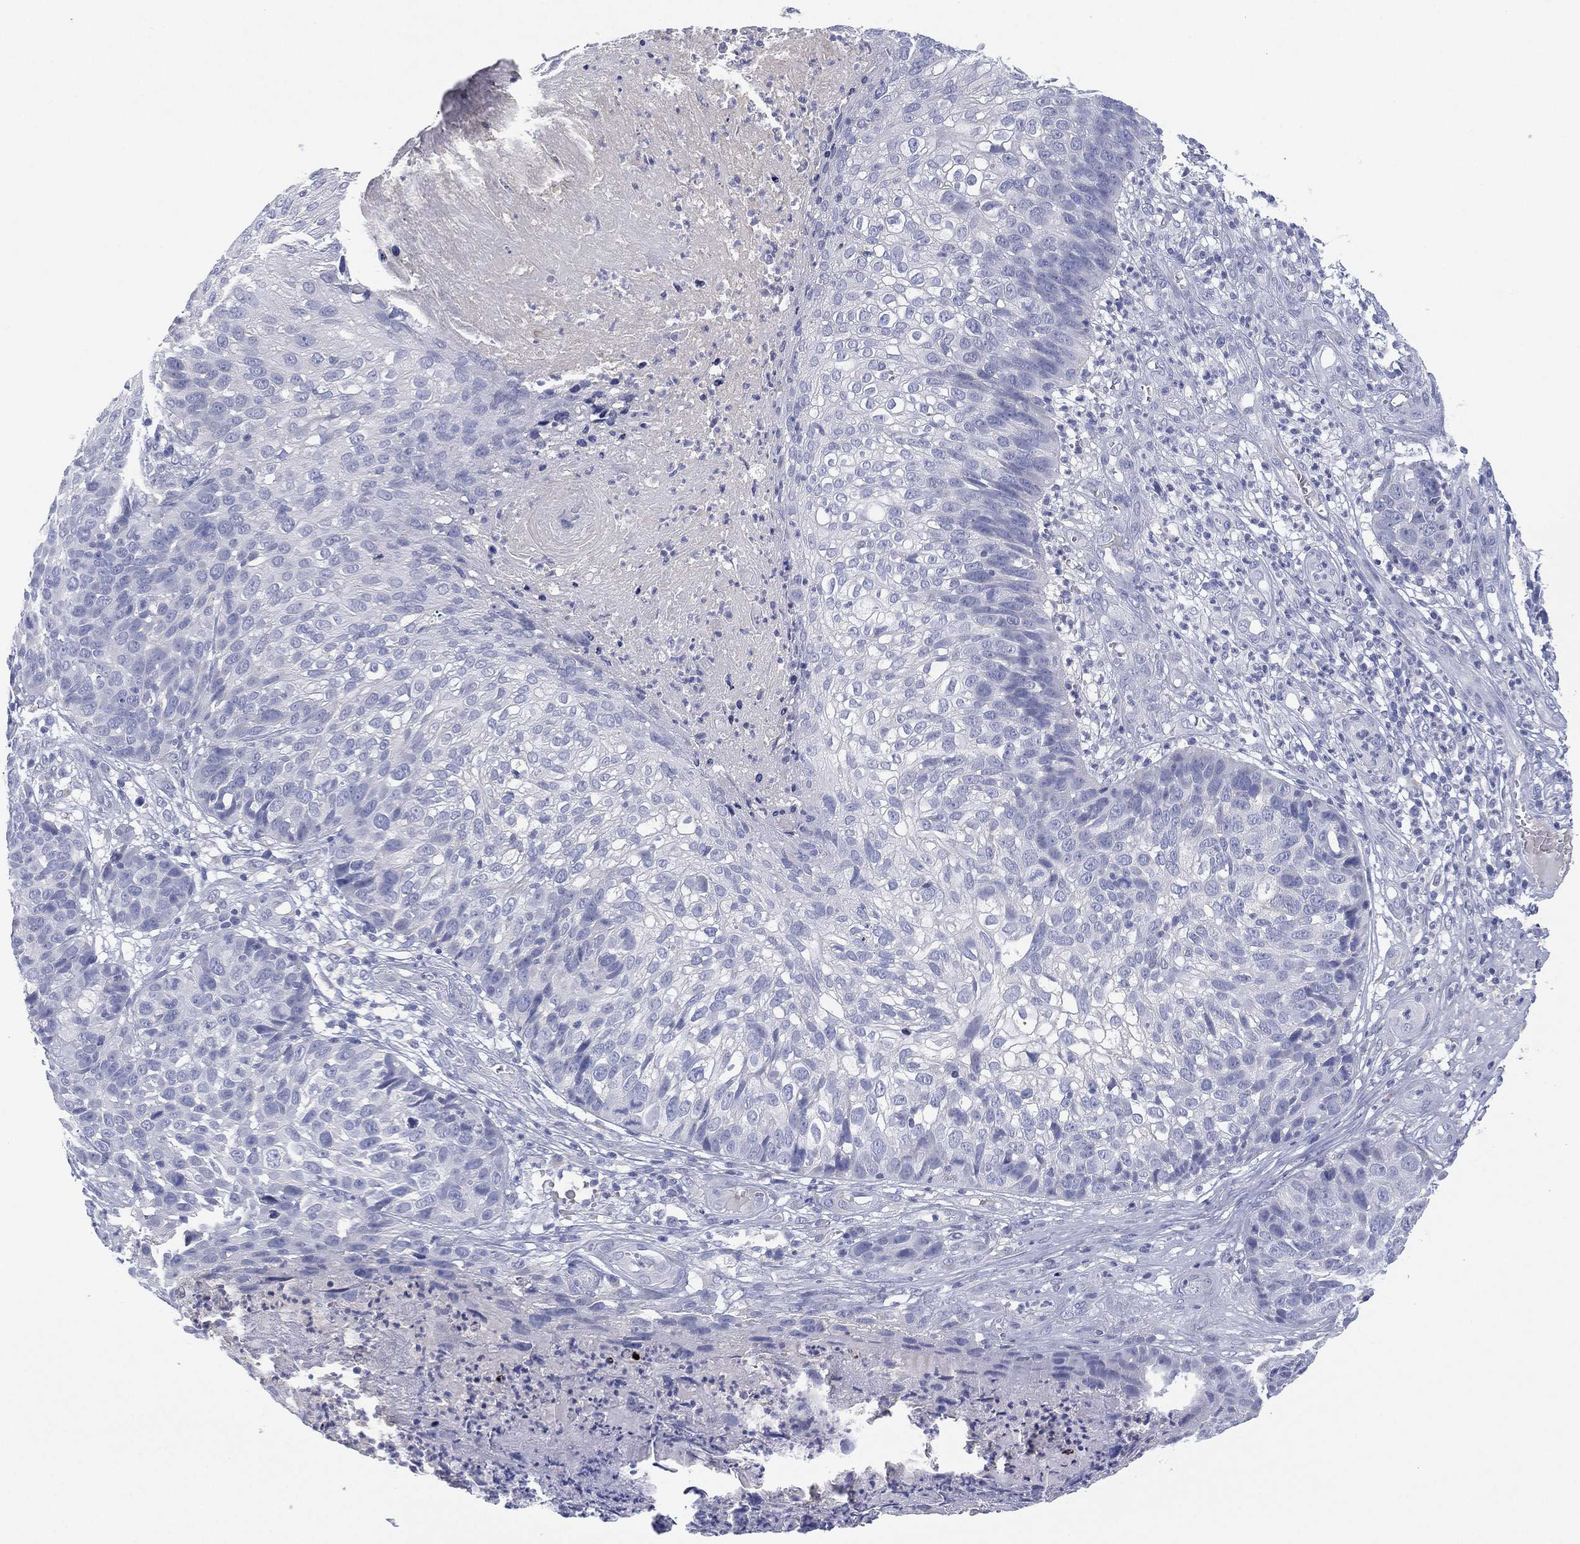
{"staining": {"intensity": "negative", "quantity": "none", "location": "none"}, "tissue": "skin cancer", "cell_type": "Tumor cells", "image_type": "cancer", "snomed": [{"axis": "morphology", "description": "Squamous cell carcinoma, NOS"}, {"axis": "topography", "description": "Skin"}], "caption": "This is a micrograph of immunohistochemistry (IHC) staining of skin squamous cell carcinoma, which shows no positivity in tumor cells.", "gene": "CYP2D6", "patient": {"sex": "male", "age": 92}}